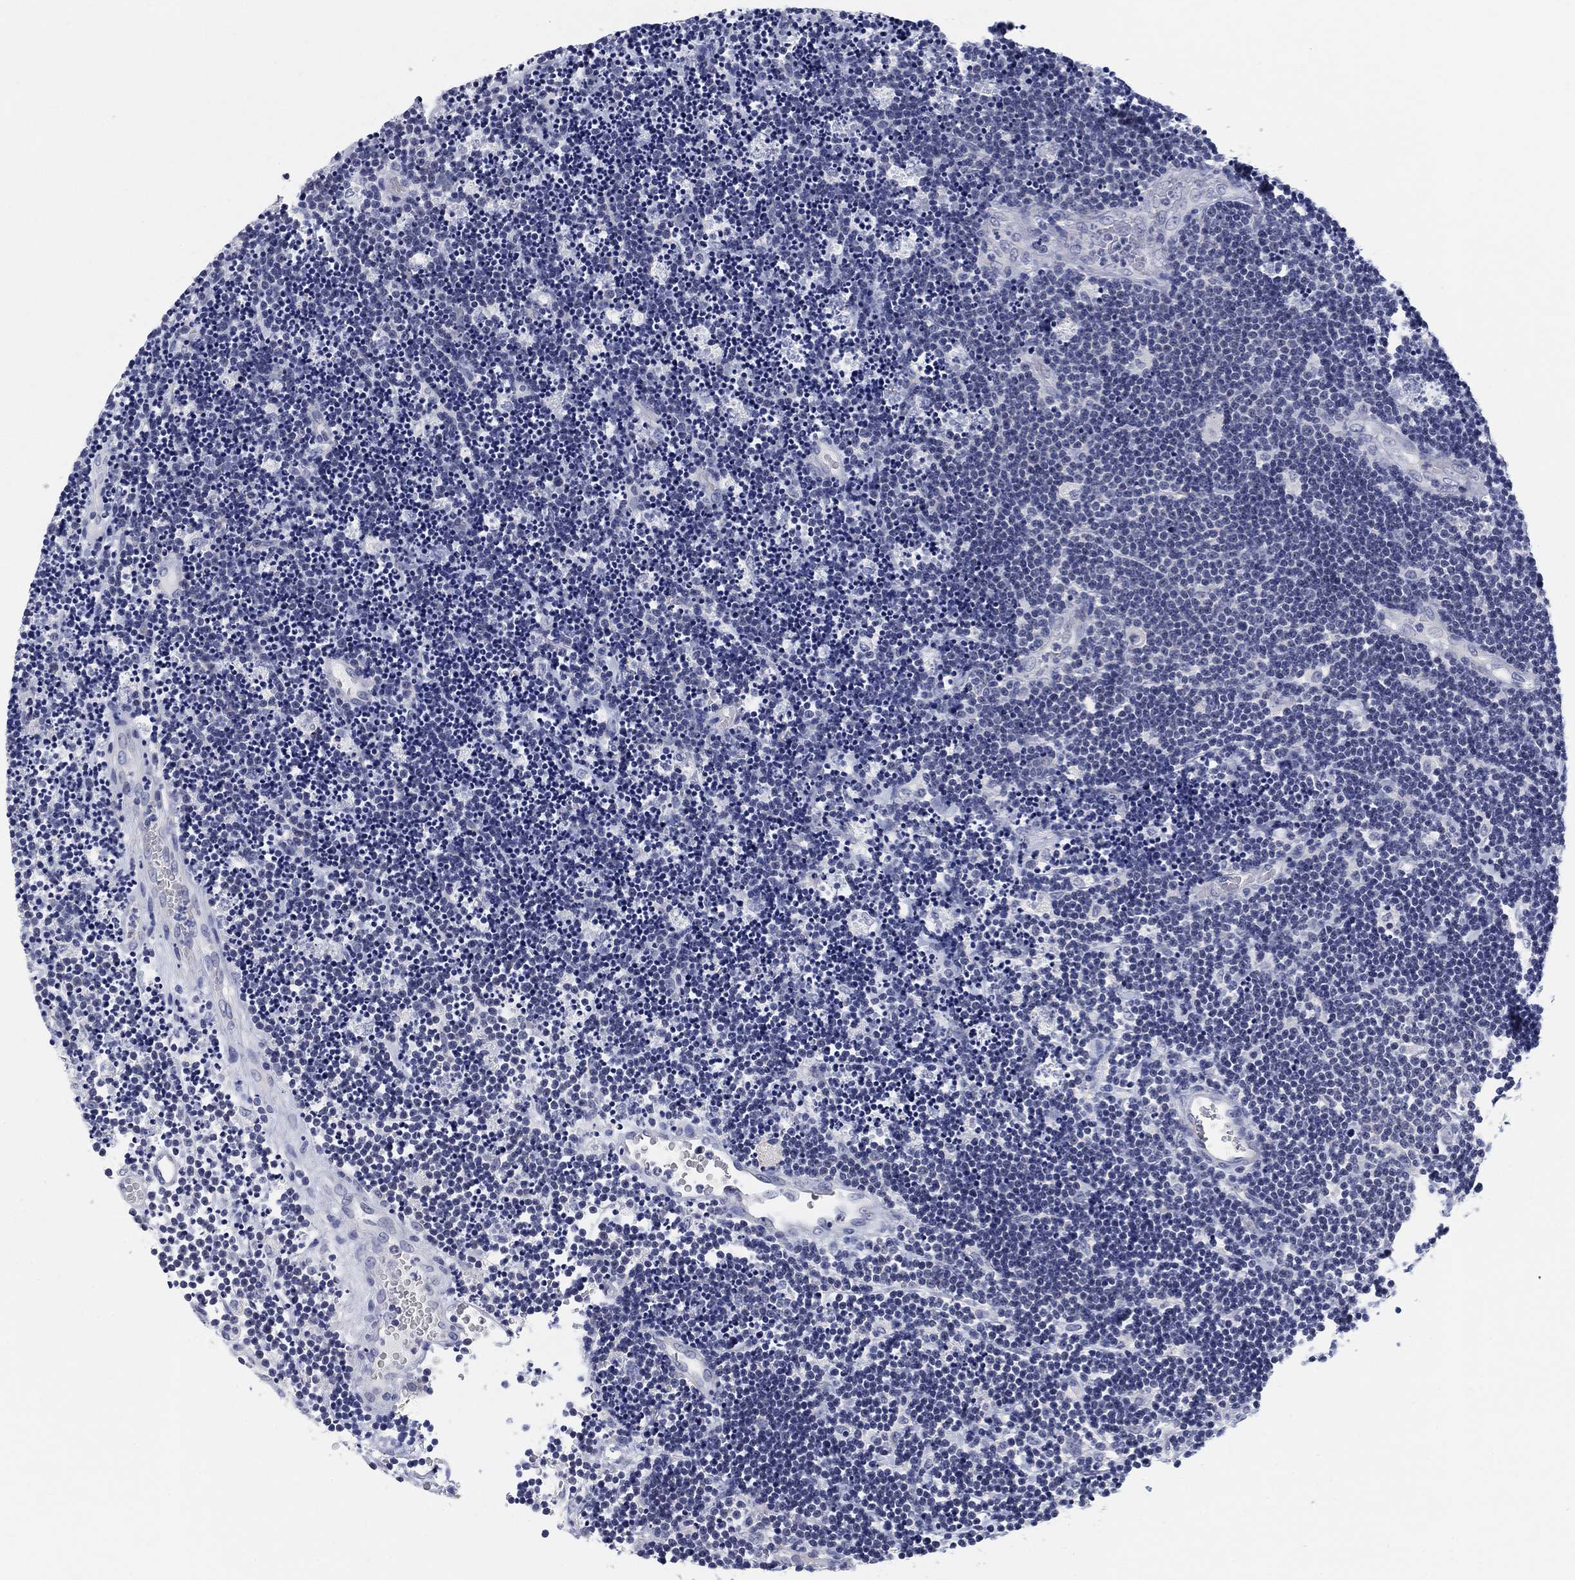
{"staining": {"intensity": "negative", "quantity": "none", "location": "none"}, "tissue": "lymphoma", "cell_type": "Tumor cells", "image_type": "cancer", "snomed": [{"axis": "morphology", "description": "Malignant lymphoma, non-Hodgkin's type, Low grade"}, {"axis": "topography", "description": "Brain"}], "caption": "Immunohistochemistry (IHC) of lymphoma reveals no staining in tumor cells. (DAB (3,3'-diaminobenzidine) immunohistochemistry (IHC), high magnification).", "gene": "CLUL1", "patient": {"sex": "female", "age": 66}}